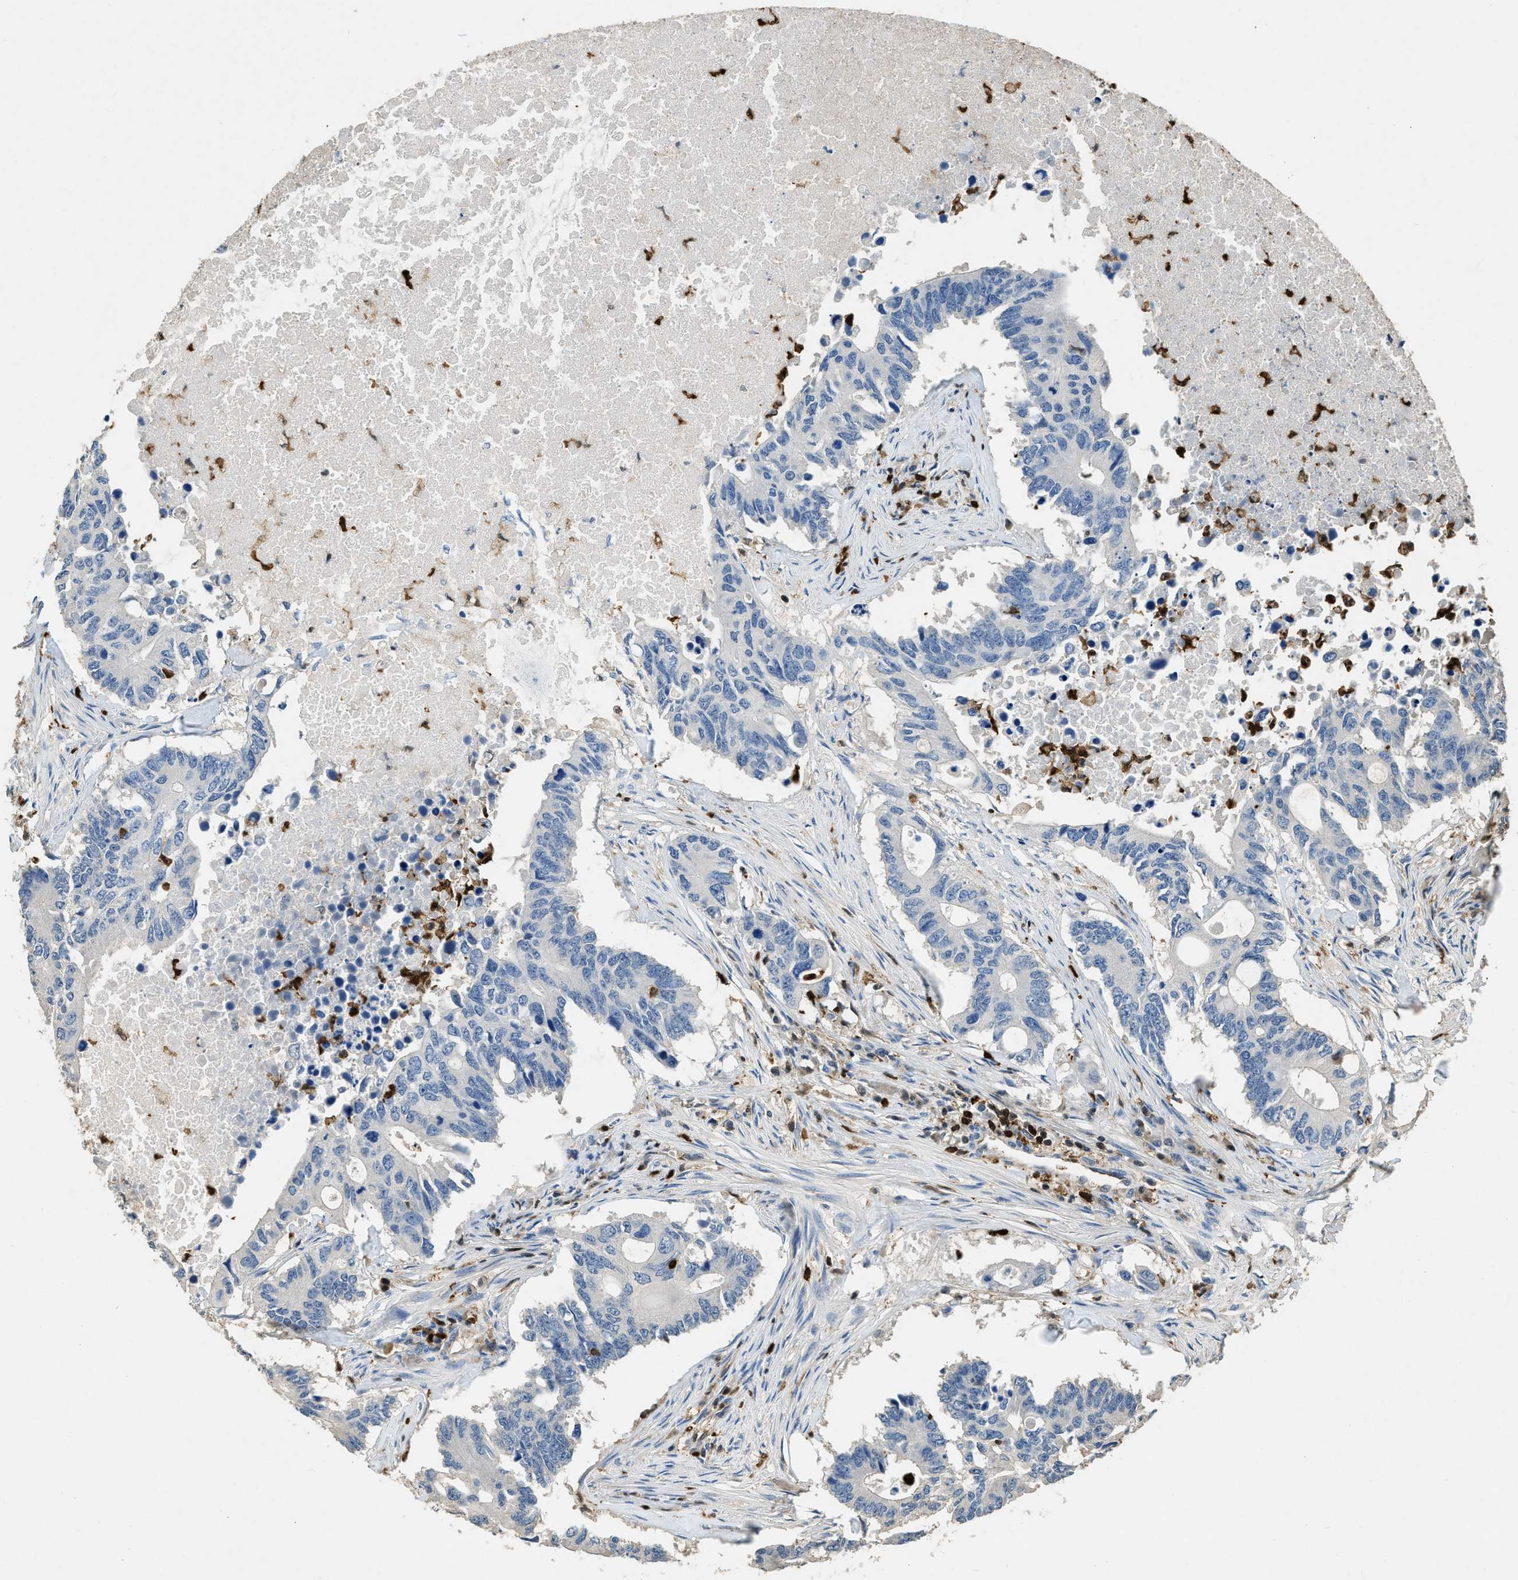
{"staining": {"intensity": "negative", "quantity": "none", "location": "none"}, "tissue": "colorectal cancer", "cell_type": "Tumor cells", "image_type": "cancer", "snomed": [{"axis": "morphology", "description": "Adenocarcinoma, NOS"}, {"axis": "topography", "description": "Colon"}], "caption": "High magnification brightfield microscopy of colorectal cancer (adenocarcinoma) stained with DAB (brown) and counterstained with hematoxylin (blue): tumor cells show no significant staining.", "gene": "ARHGDIB", "patient": {"sex": "male", "age": 71}}